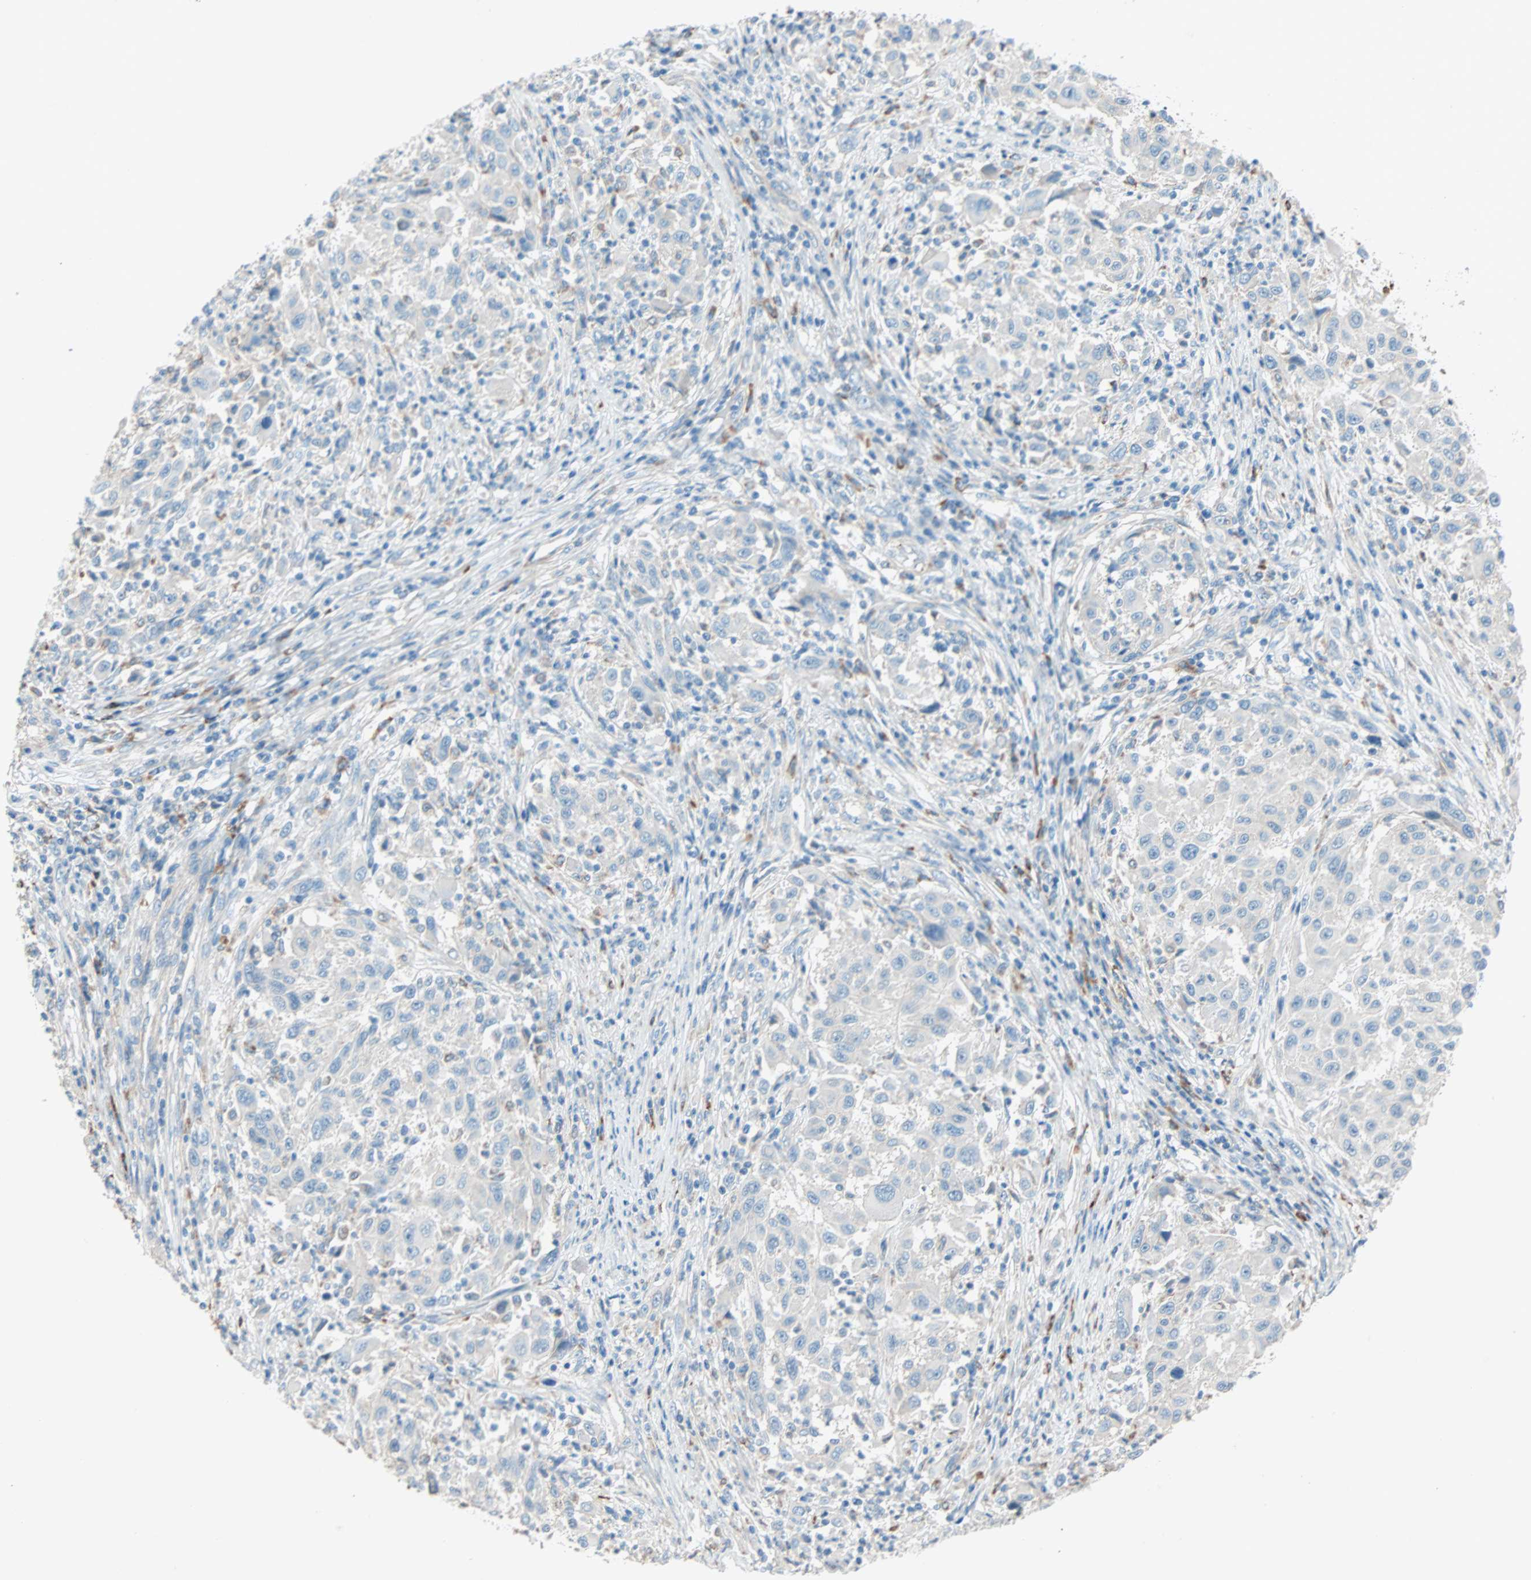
{"staining": {"intensity": "weak", "quantity": ">75%", "location": "cytoplasmic/membranous"}, "tissue": "melanoma", "cell_type": "Tumor cells", "image_type": "cancer", "snomed": [{"axis": "morphology", "description": "Malignant melanoma, Metastatic site"}, {"axis": "topography", "description": "Lymph node"}], "caption": "The histopathology image reveals staining of melanoma, revealing weak cytoplasmic/membranous protein positivity (brown color) within tumor cells.", "gene": "LY6G6F", "patient": {"sex": "male", "age": 61}}